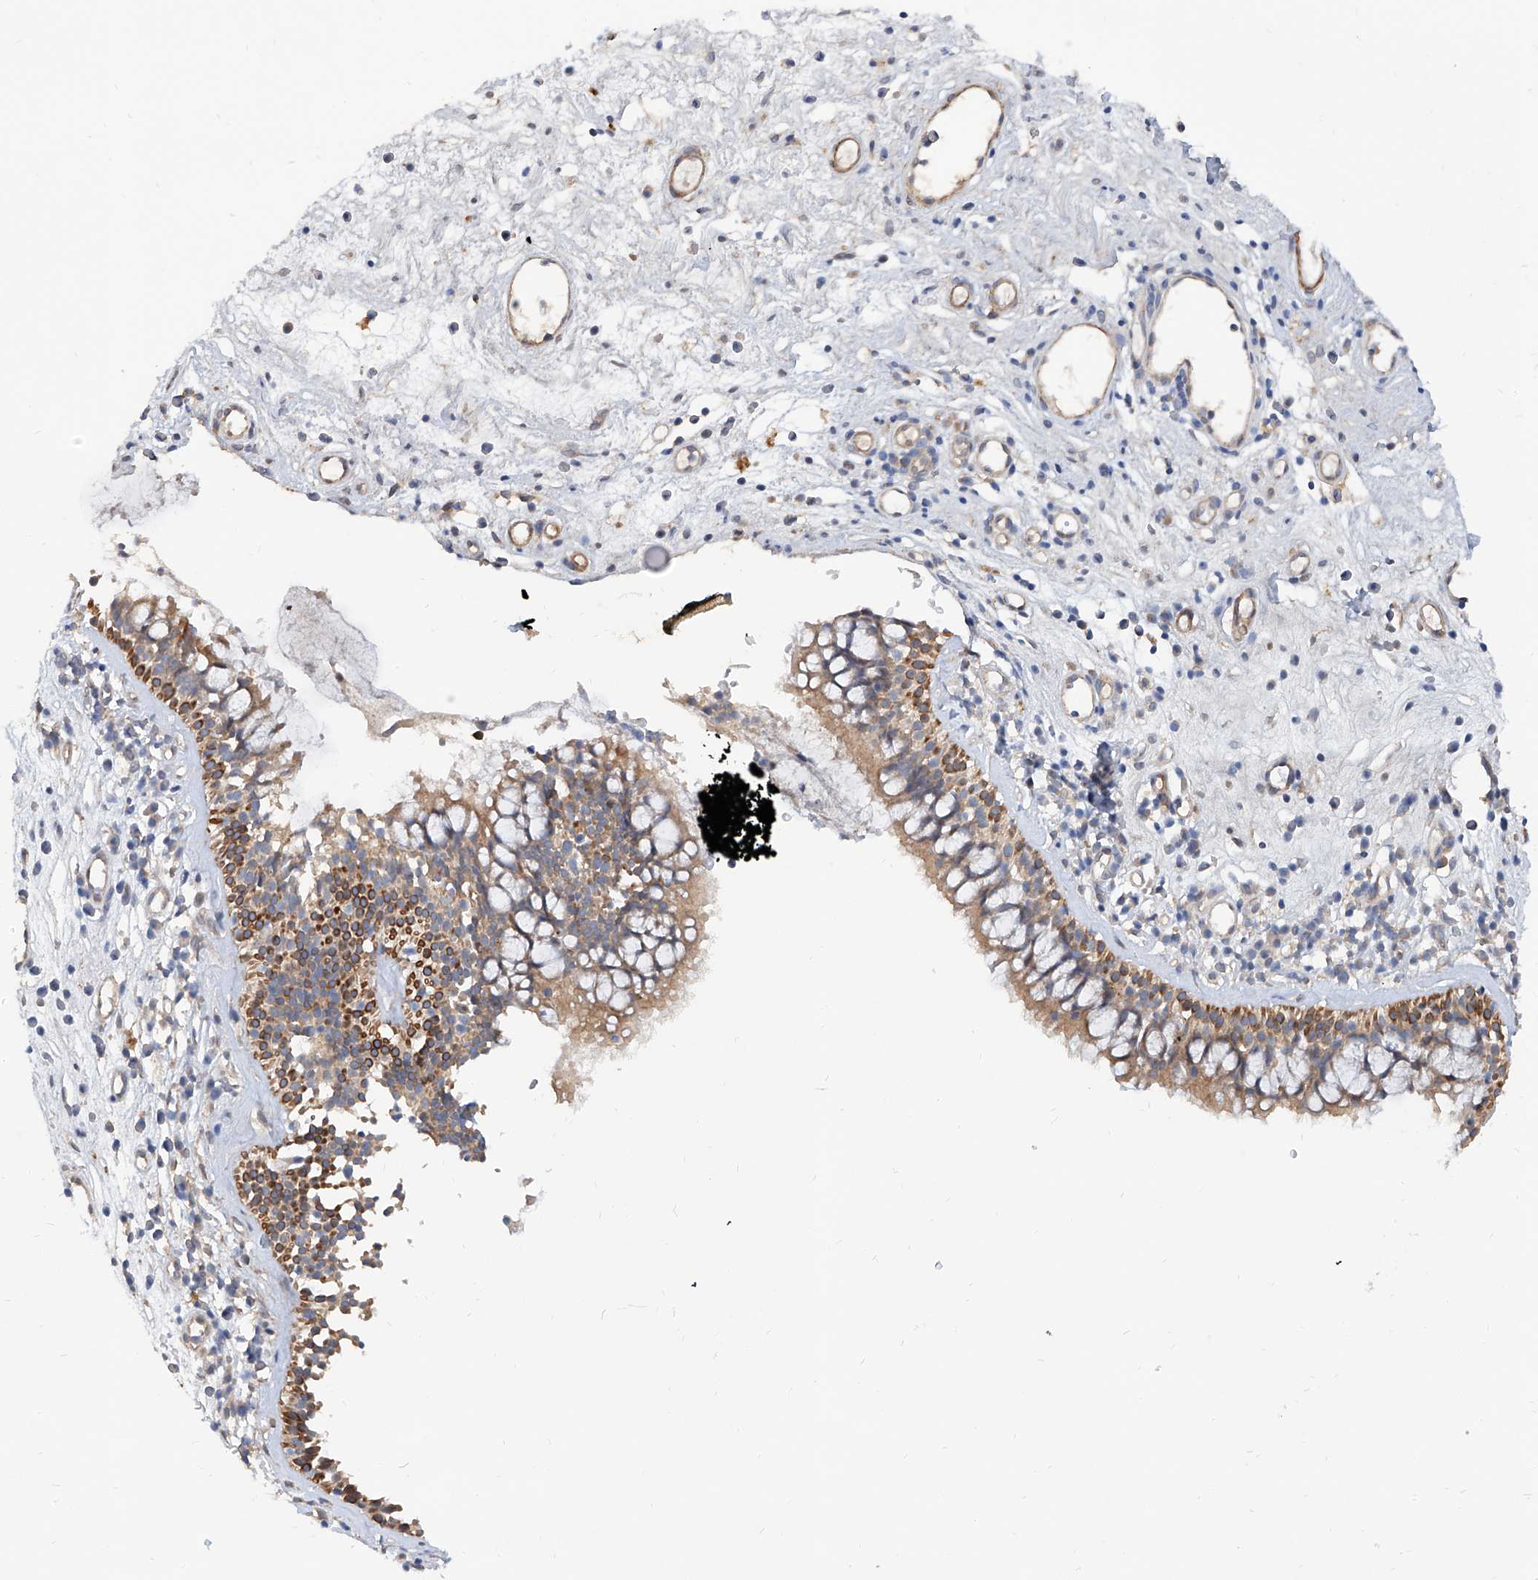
{"staining": {"intensity": "moderate", "quantity": ">75%", "location": "cytoplasmic/membranous"}, "tissue": "nasopharynx", "cell_type": "Respiratory epithelial cells", "image_type": "normal", "snomed": [{"axis": "morphology", "description": "Normal tissue, NOS"}, {"axis": "morphology", "description": "Inflammation, NOS"}, {"axis": "morphology", "description": "Malignant melanoma, Metastatic site"}, {"axis": "topography", "description": "Nasopharynx"}], "caption": "The photomicrograph demonstrates a brown stain indicating the presence of a protein in the cytoplasmic/membranous of respiratory epithelial cells in nasopharynx.", "gene": "MAGEE2", "patient": {"sex": "male", "age": 70}}